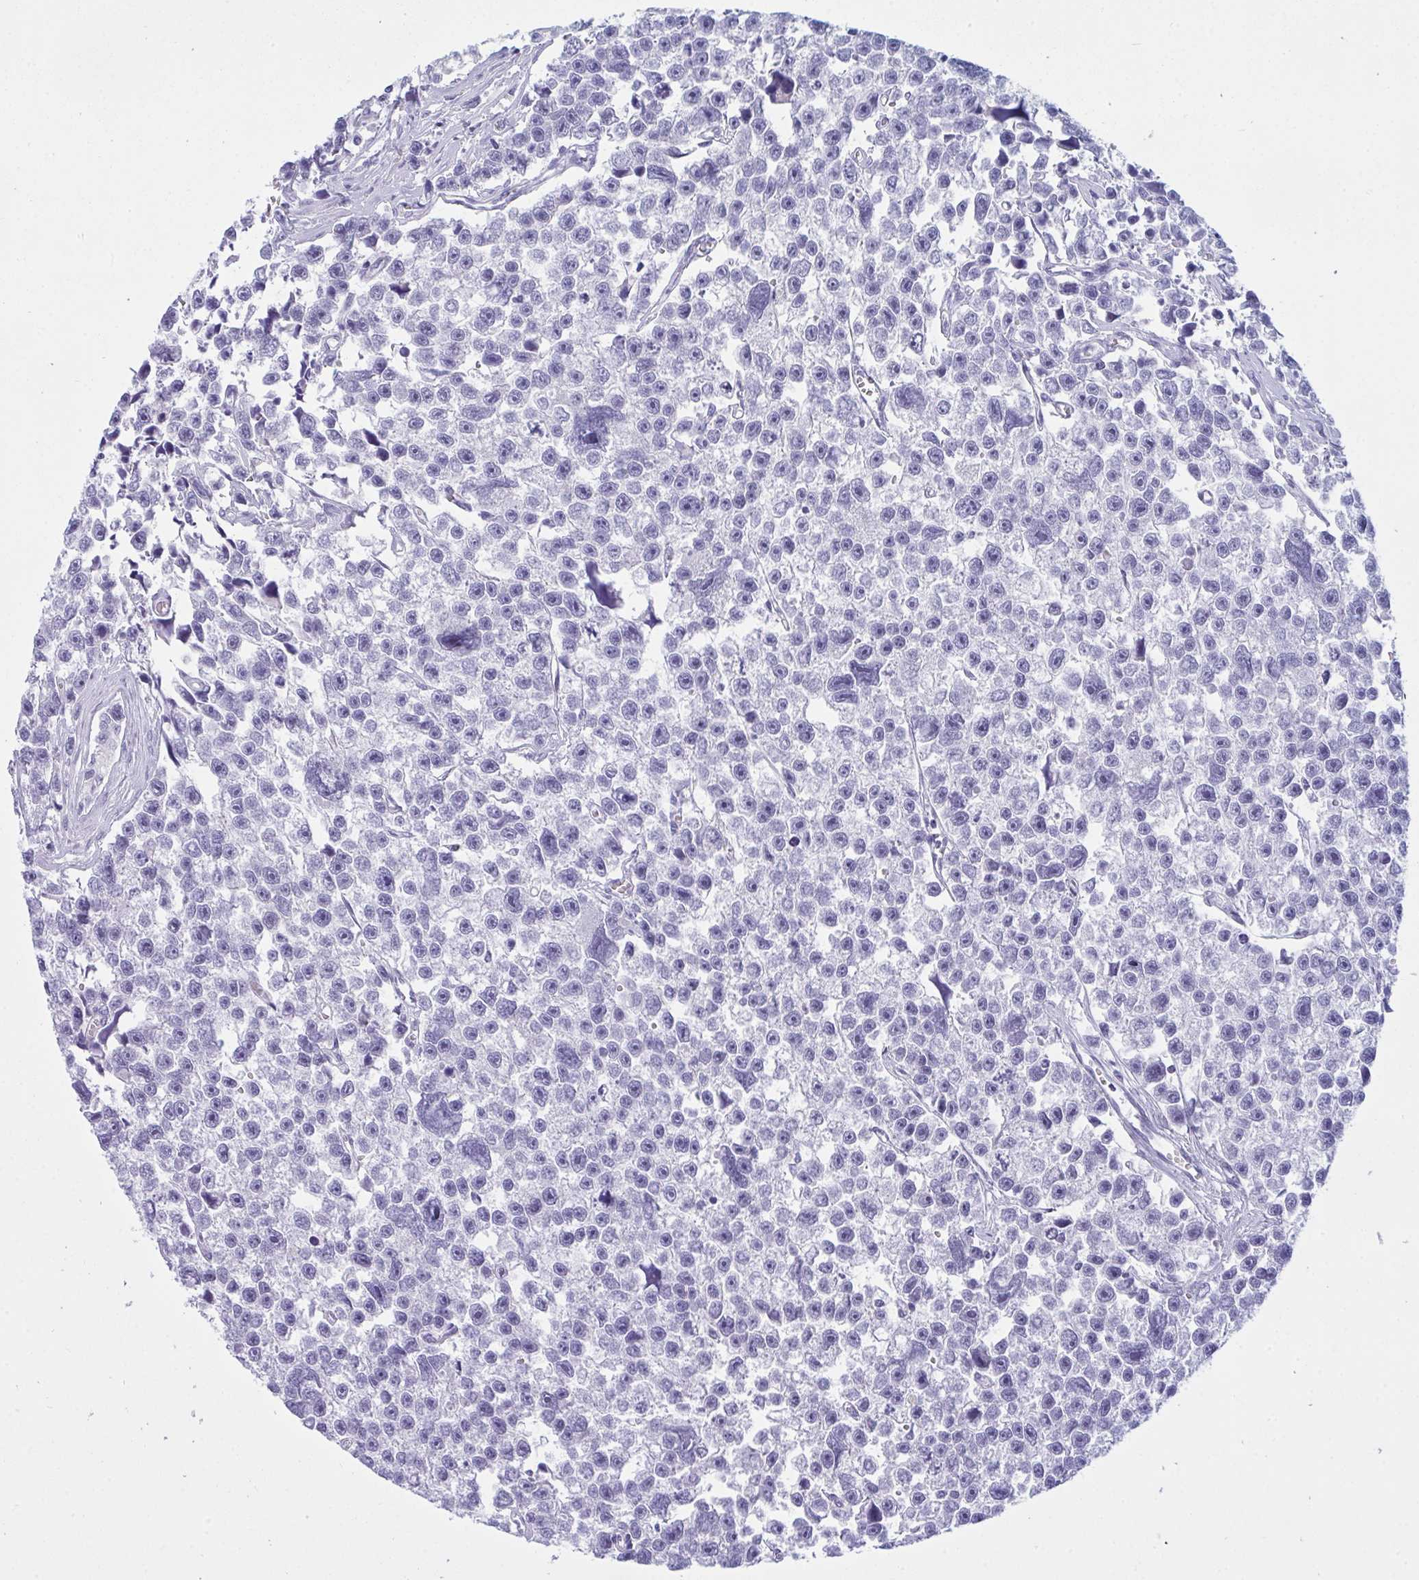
{"staining": {"intensity": "negative", "quantity": "none", "location": "none"}, "tissue": "testis cancer", "cell_type": "Tumor cells", "image_type": "cancer", "snomed": [{"axis": "morphology", "description": "Seminoma, NOS"}, {"axis": "topography", "description": "Testis"}], "caption": "DAB (3,3'-diaminobenzidine) immunohistochemical staining of human testis cancer exhibits no significant staining in tumor cells.", "gene": "BBS1", "patient": {"sex": "male", "age": 26}}